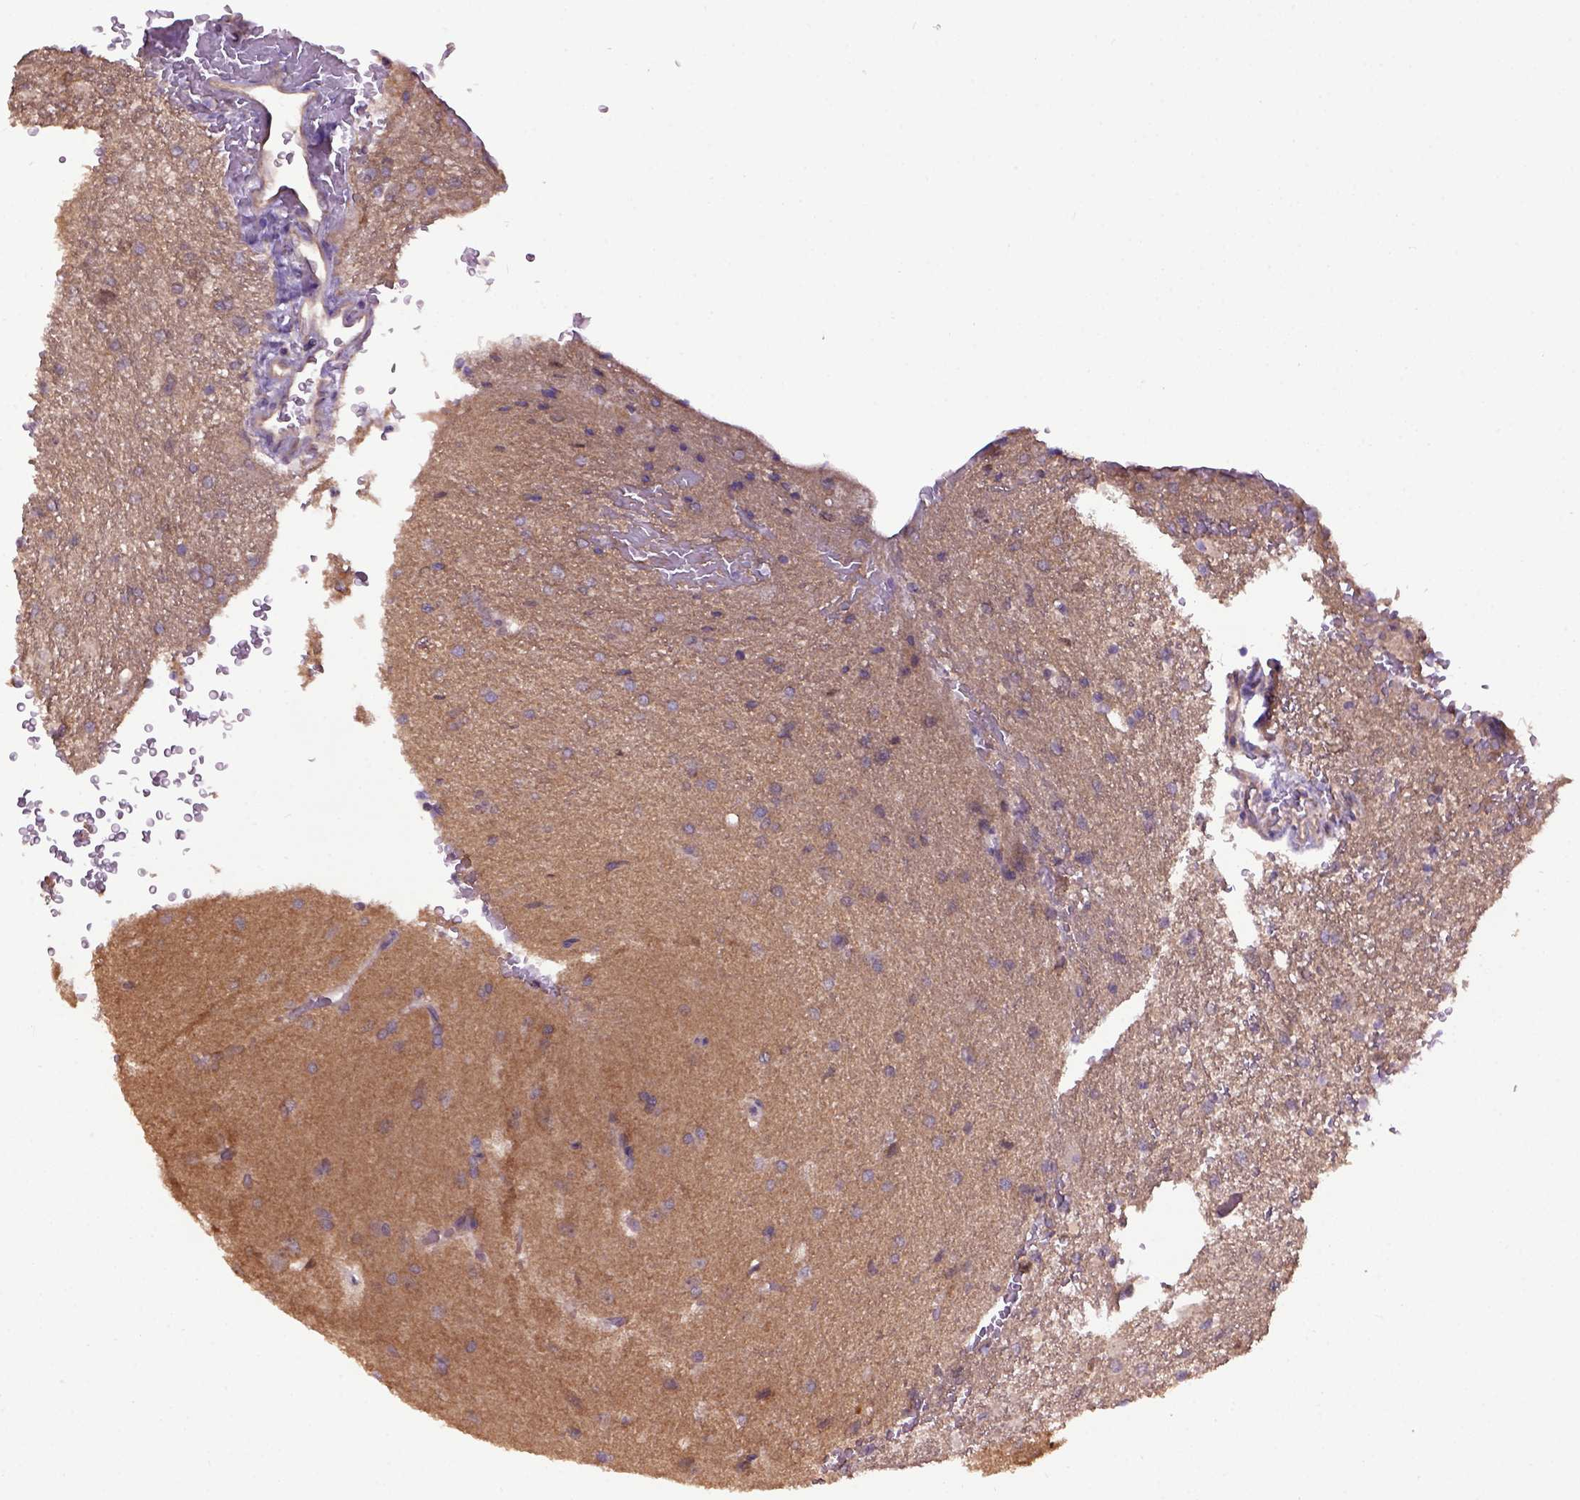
{"staining": {"intensity": "weak", "quantity": ">75%", "location": "cytoplasmic/membranous"}, "tissue": "glioma", "cell_type": "Tumor cells", "image_type": "cancer", "snomed": [{"axis": "morphology", "description": "Glioma, malignant, High grade"}, {"axis": "topography", "description": "Brain"}], "caption": "IHC of human malignant high-grade glioma displays low levels of weak cytoplasmic/membranous staining in approximately >75% of tumor cells.", "gene": "WDR48", "patient": {"sex": "male", "age": 68}}